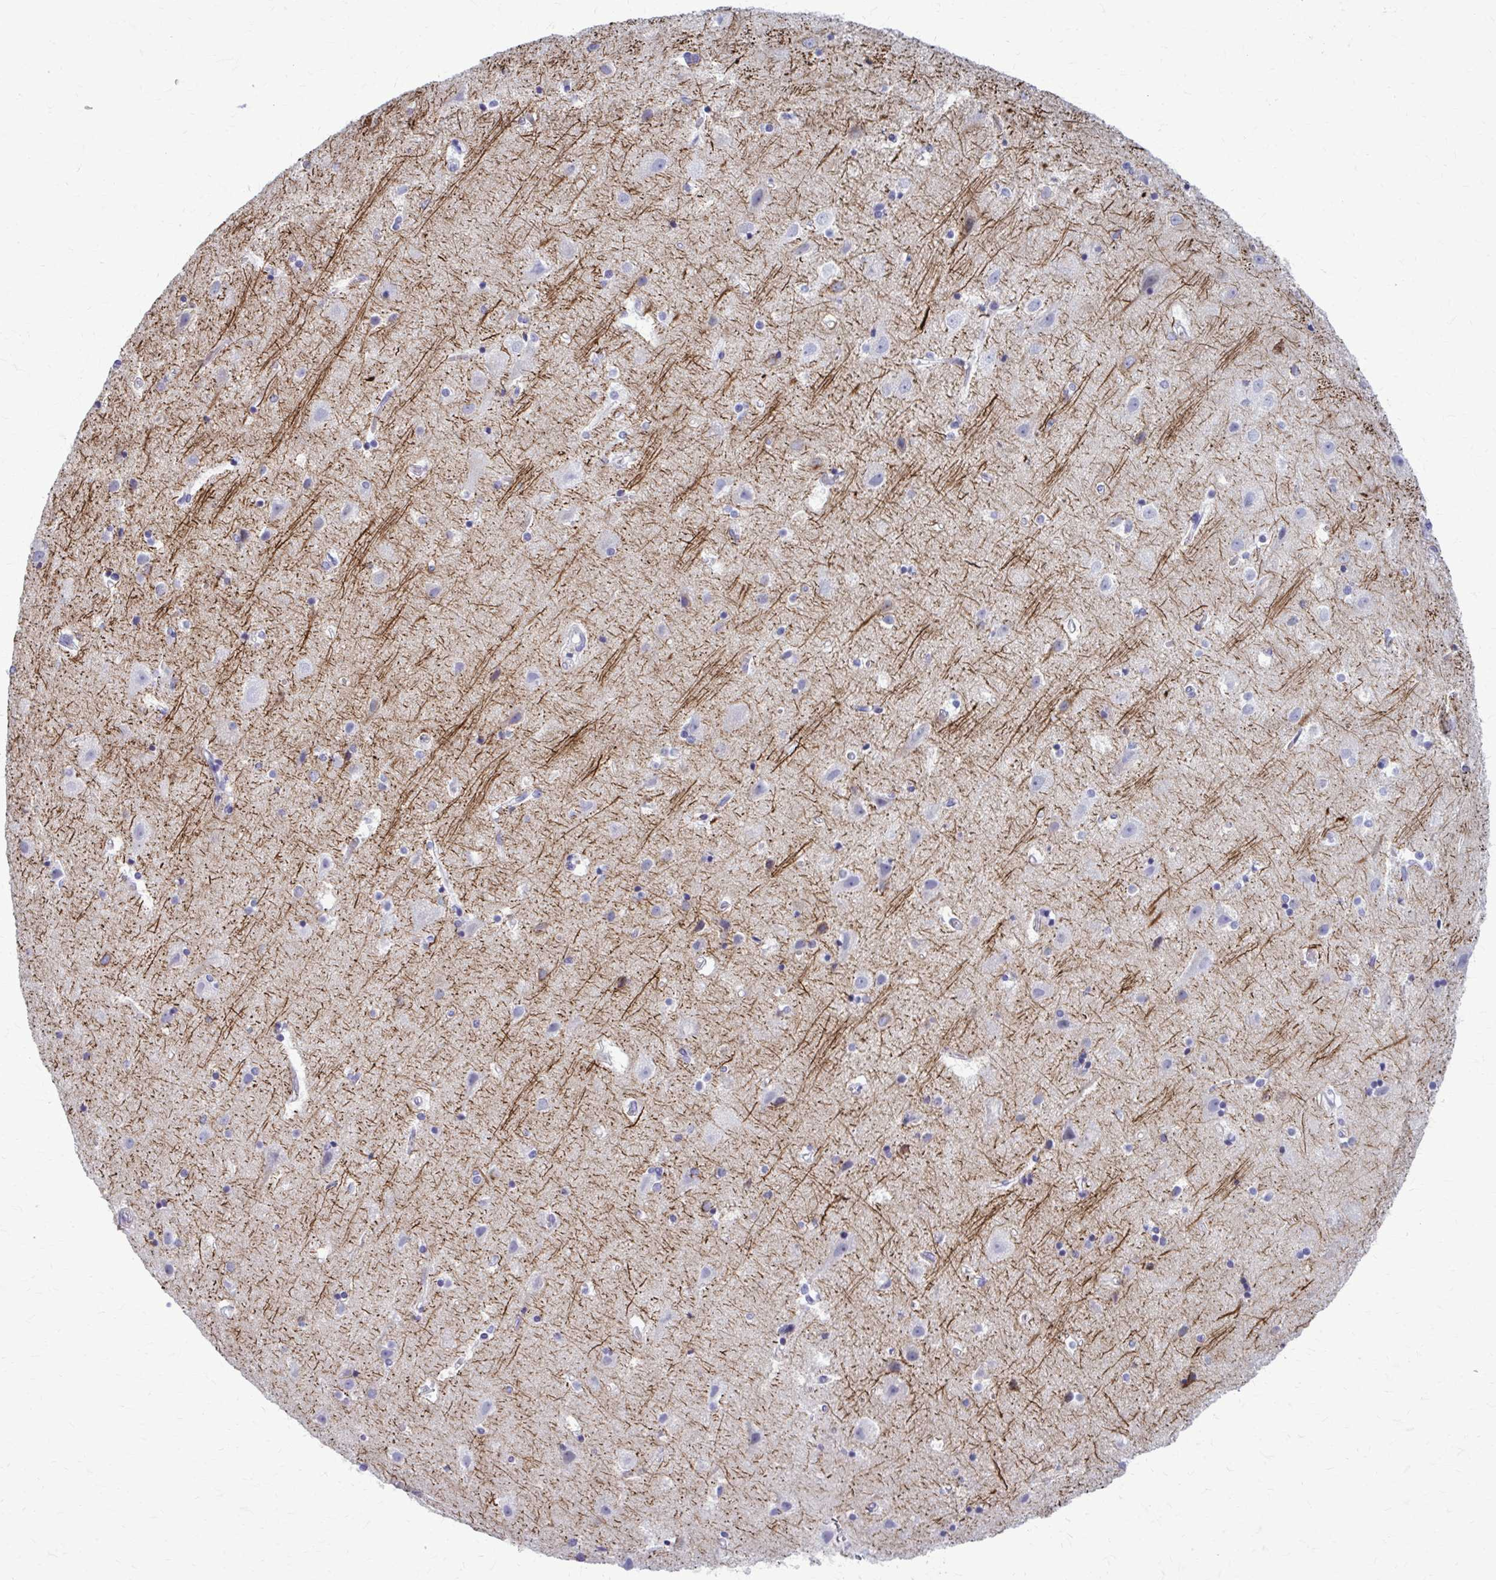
{"staining": {"intensity": "negative", "quantity": "none", "location": "none"}, "tissue": "cerebral cortex", "cell_type": "Endothelial cells", "image_type": "normal", "snomed": [{"axis": "morphology", "description": "Normal tissue, NOS"}, {"axis": "topography", "description": "Cerebral cortex"}], "caption": "Image shows no protein expression in endothelial cells of unremarkable cerebral cortex.", "gene": "PEDS1", "patient": {"sex": "female", "age": 52}}